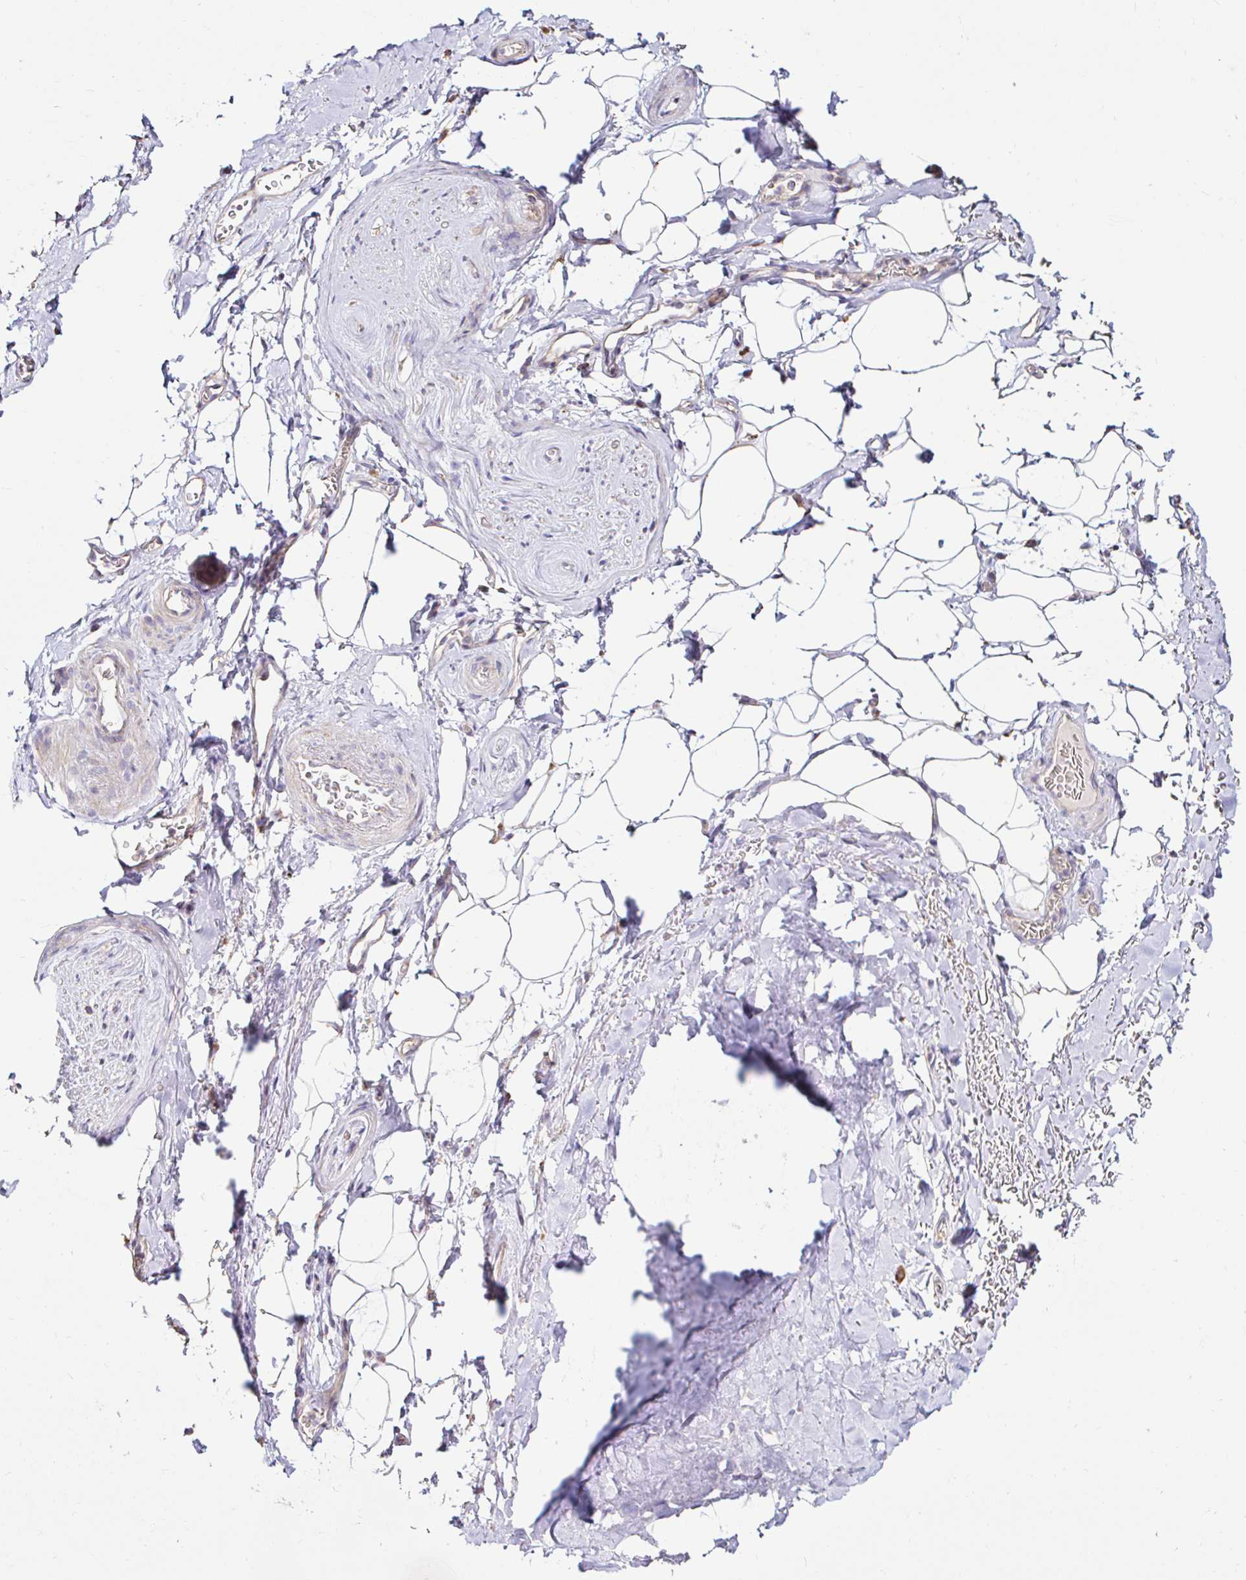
{"staining": {"intensity": "negative", "quantity": "none", "location": "none"}, "tissue": "adipose tissue", "cell_type": "Adipocytes", "image_type": "normal", "snomed": [{"axis": "morphology", "description": "Normal tissue, NOS"}, {"axis": "topography", "description": "Lymph node"}, {"axis": "topography", "description": "Cartilage tissue"}, {"axis": "topography", "description": "Bronchus"}], "caption": "An immunohistochemistry (IHC) photomicrograph of normal adipose tissue is shown. There is no staining in adipocytes of adipose tissue.", "gene": "GALNS", "patient": {"sex": "female", "age": 70}}